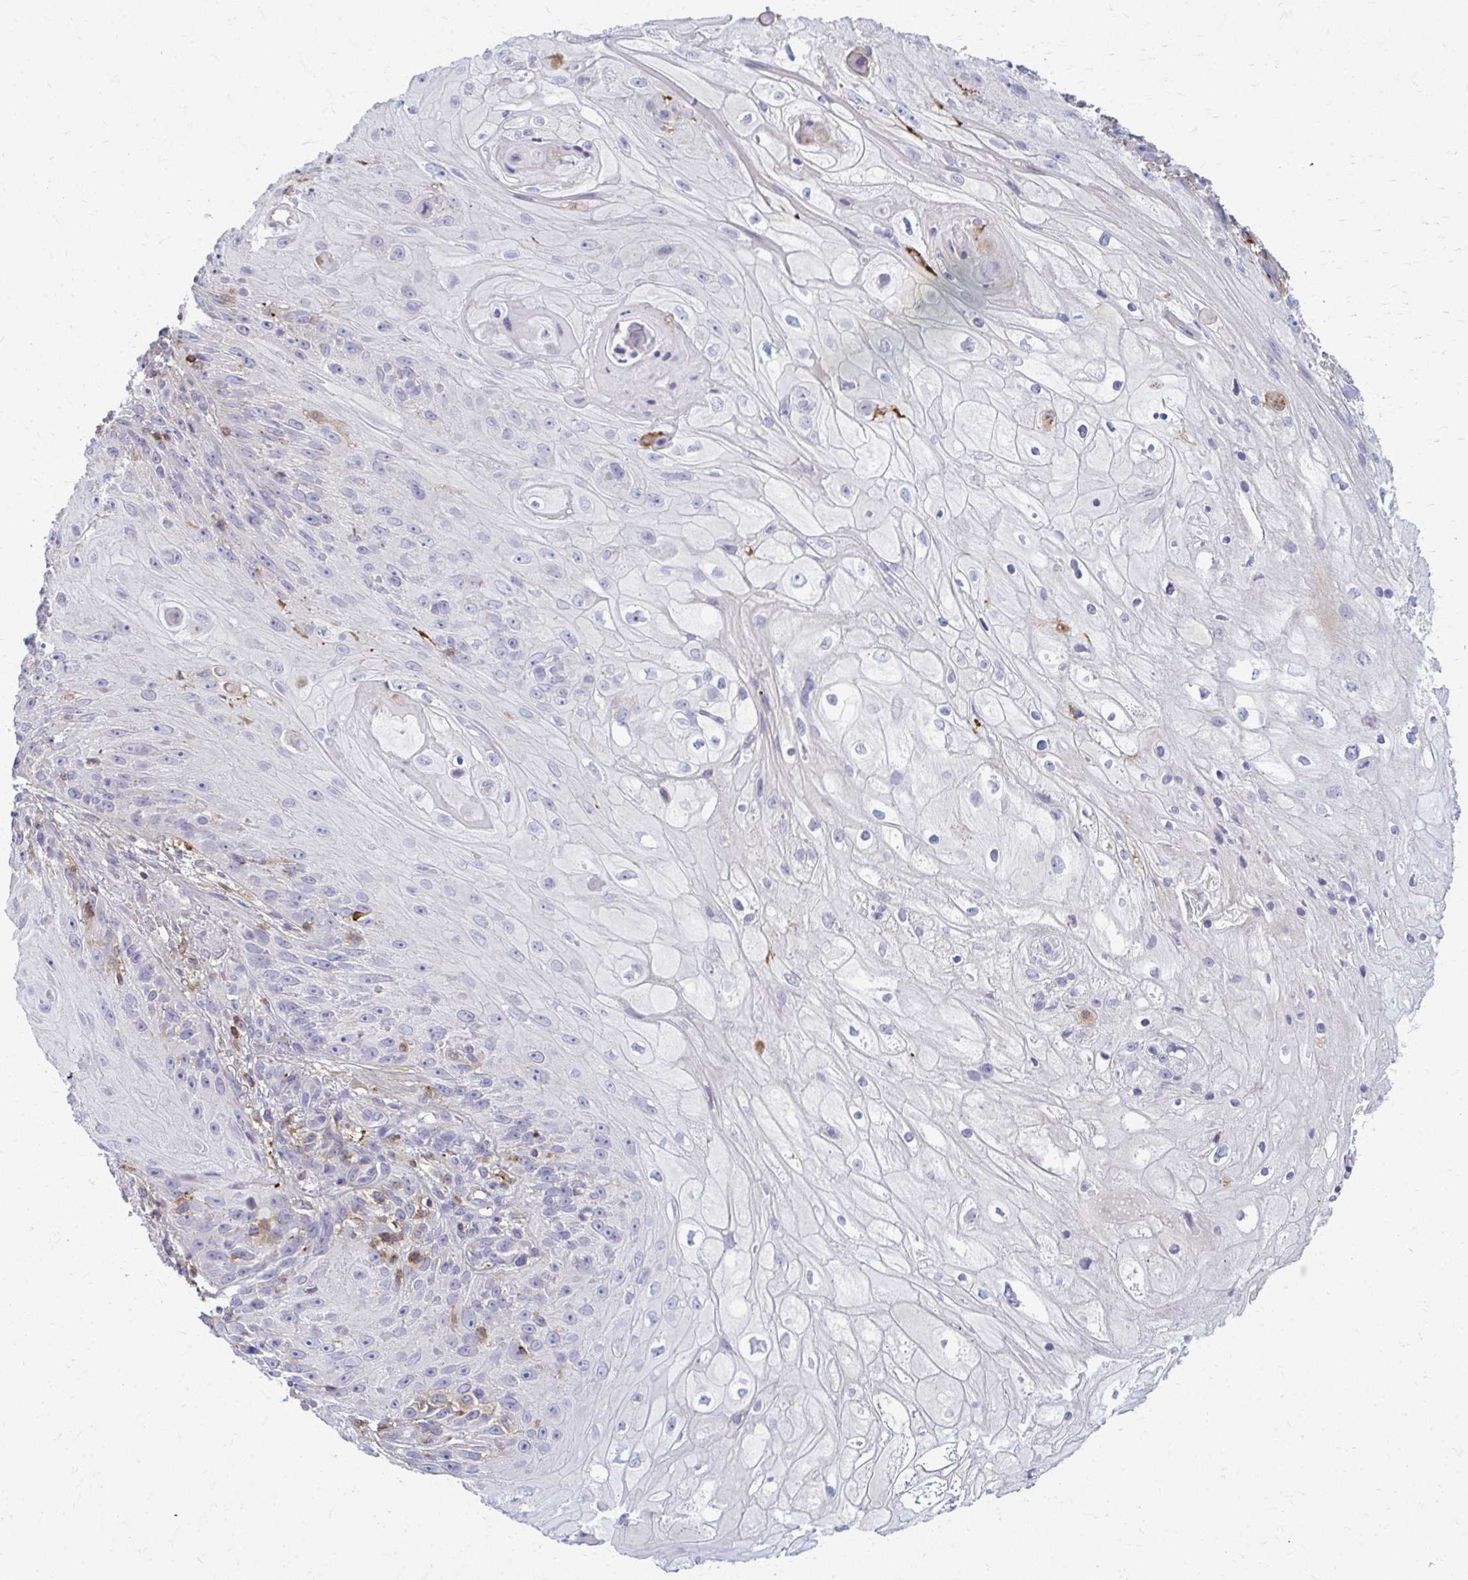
{"staining": {"intensity": "negative", "quantity": "none", "location": "none"}, "tissue": "skin cancer", "cell_type": "Tumor cells", "image_type": "cancer", "snomed": [{"axis": "morphology", "description": "Squamous cell carcinoma, NOS"}, {"axis": "topography", "description": "Skin"}, {"axis": "topography", "description": "Vulva"}], "caption": "IHC photomicrograph of neoplastic tissue: human squamous cell carcinoma (skin) stained with DAB demonstrates no significant protein staining in tumor cells. The staining was performed using DAB to visualize the protein expression in brown, while the nuclei were stained in blue with hematoxylin (Magnification: 20x).", "gene": "AP5M1", "patient": {"sex": "female", "age": 76}}